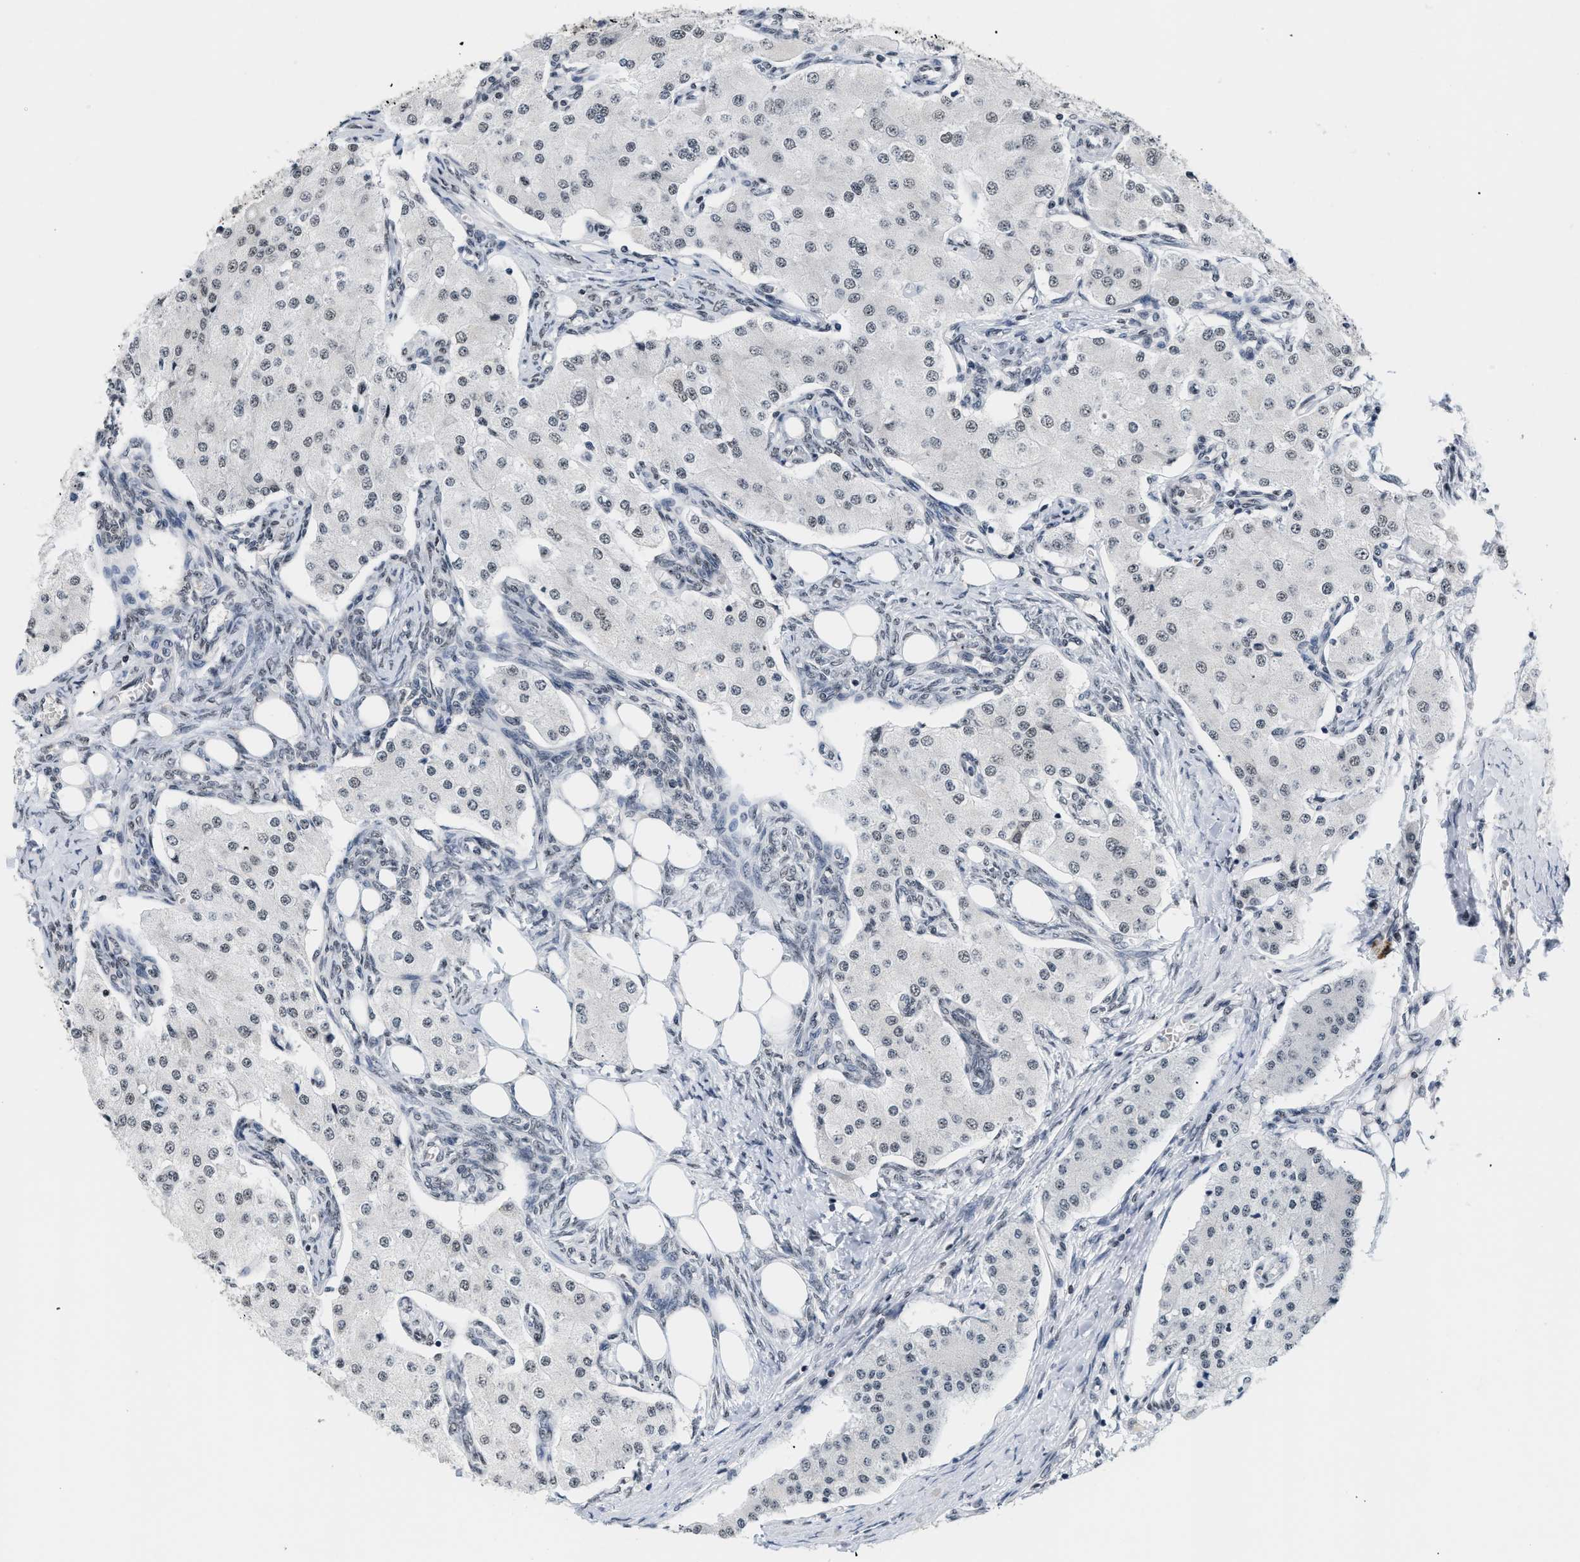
{"staining": {"intensity": "weak", "quantity": "<25%", "location": "nuclear"}, "tissue": "carcinoid", "cell_type": "Tumor cells", "image_type": "cancer", "snomed": [{"axis": "morphology", "description": "Carcinoid, malignant, NOS"}, {"axis": "topography", "description": "Colon"}], "caption": "This is an IHC image of human carcinoid. There is no staining in tumor cells.", "gene": "RAF1", "patient": {"sex": "female", "age": 52}}